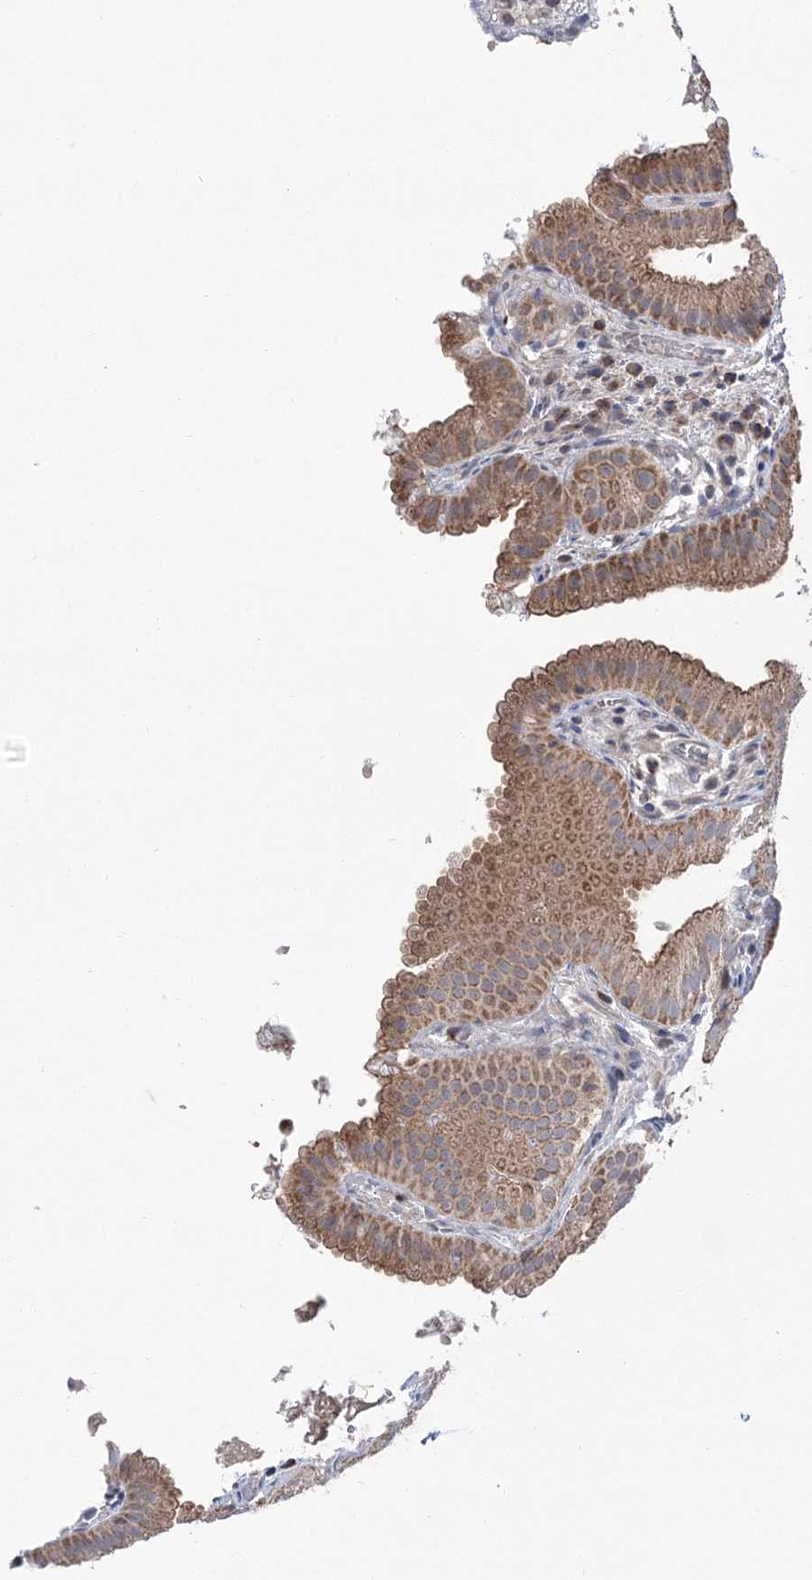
{"staining": {"intensity": "moderate", "quantity": ">75%", "location": "cytoplasmic/membranous"}, "tissue": "gallbladder", "cell_type": "Glandular cells", "image_type": "normal", "snomed": [{"axis": "morphology", "description": "Normal tissue, NOS"}, {"axis": "topography", "description": "Gallbladder"}], "caption": "This histopathology image exhibits immunohistochemistry staining of benign human gallbladder, with medium moderate cytoplasmic/membranous expression in about >75% of glandular cells.", "gene": "ECHDC3", "patient": {"sex": "female", "age": 30}}